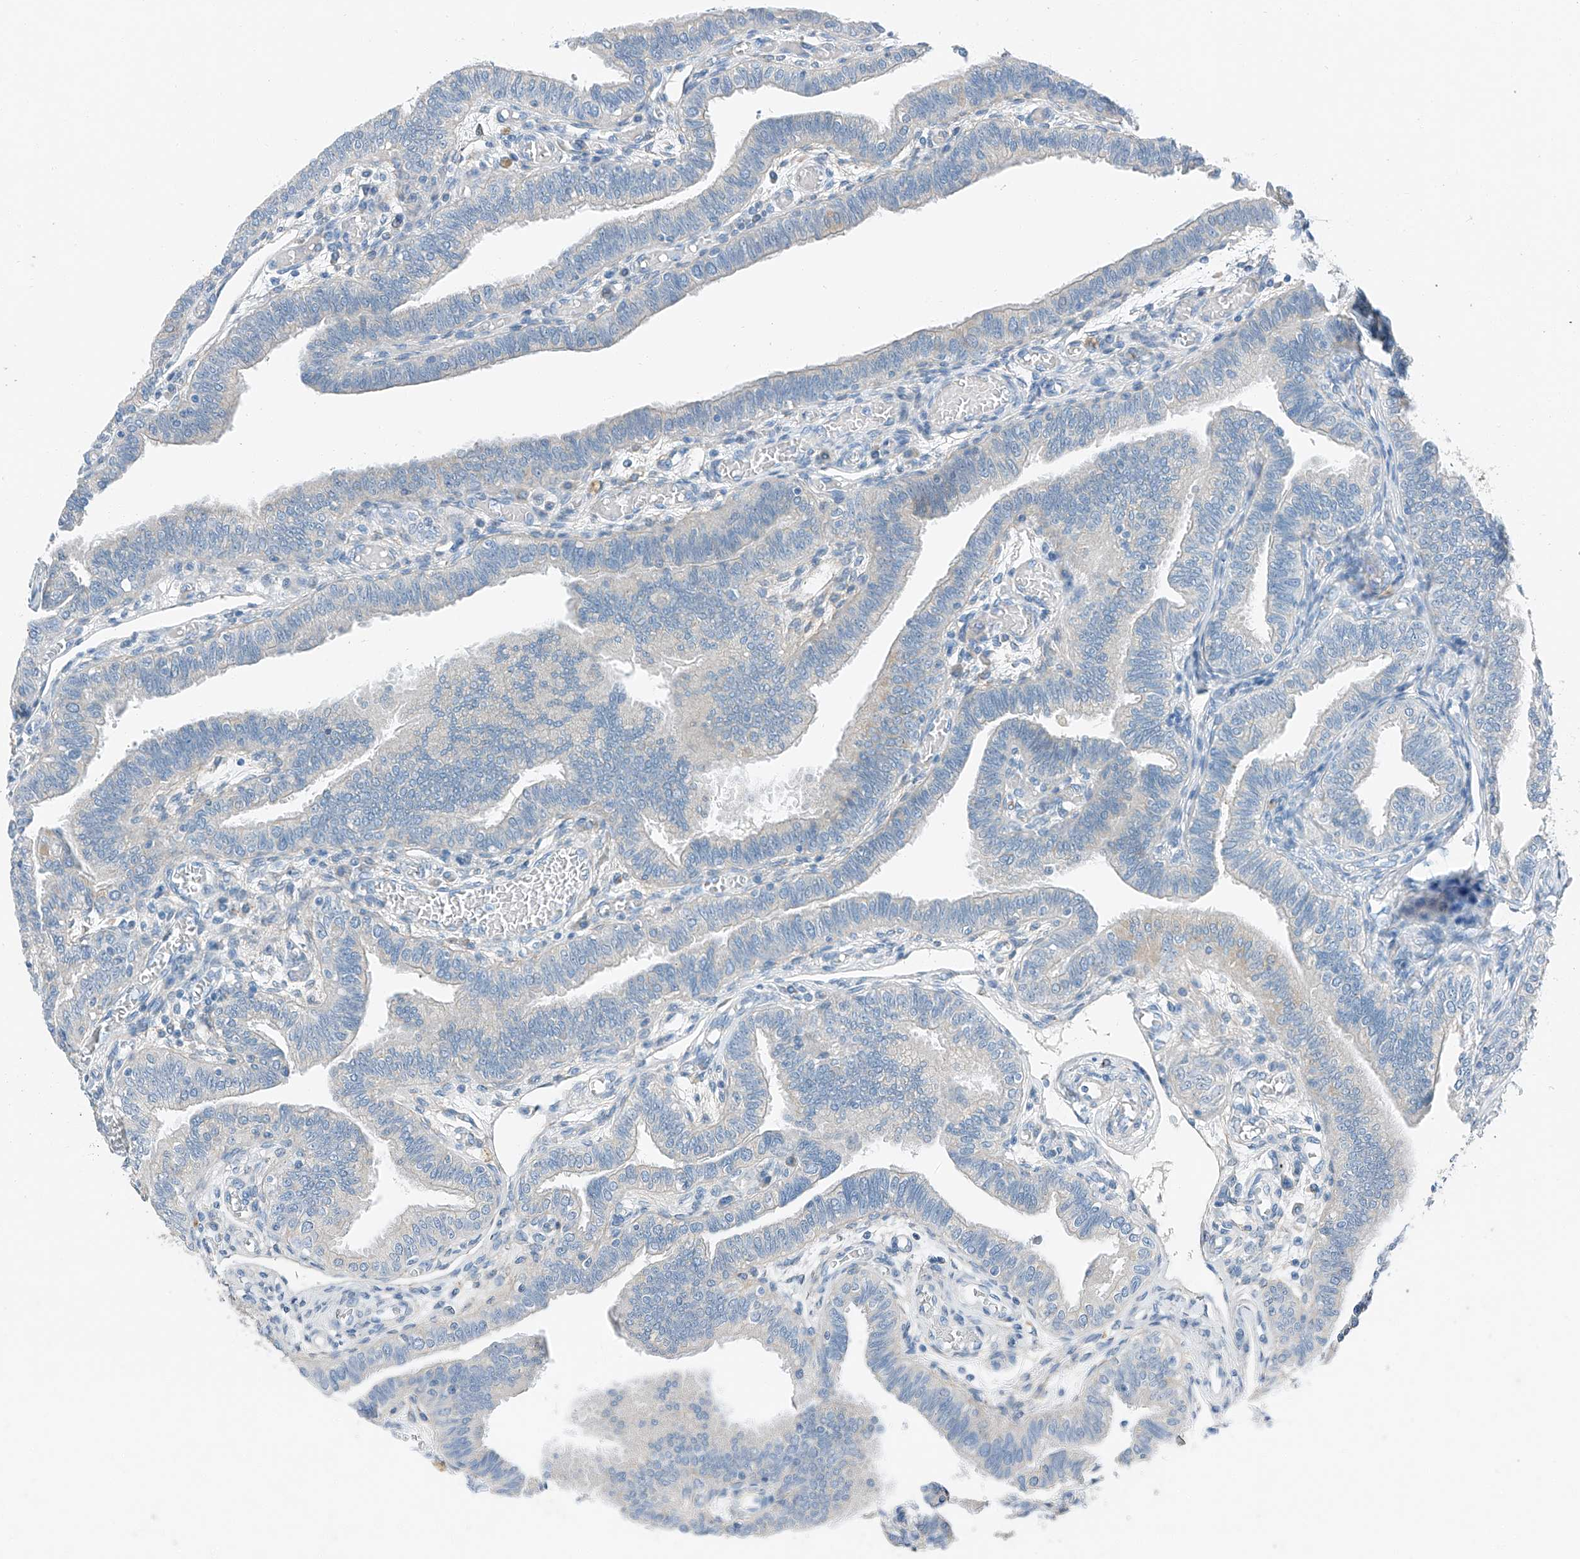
{"staining": {"intensity": "negative", "quantity": "none", "location": "none"}, "tissue": "fallopian tube", "cell_type": "Glandular cells", "image_type": "normal", "snomed": [{"axis": "morphology", "description": "Normal tissue, NOS"}, {"axis": "topography", "description": "Fallopian tube"}], "caption": "Fallopian tube was stained to show a protein in brown. There is no significant staining in glandular cells.", "gene": "MDGA1", "patient": {"sex": "female", "age": 39}}